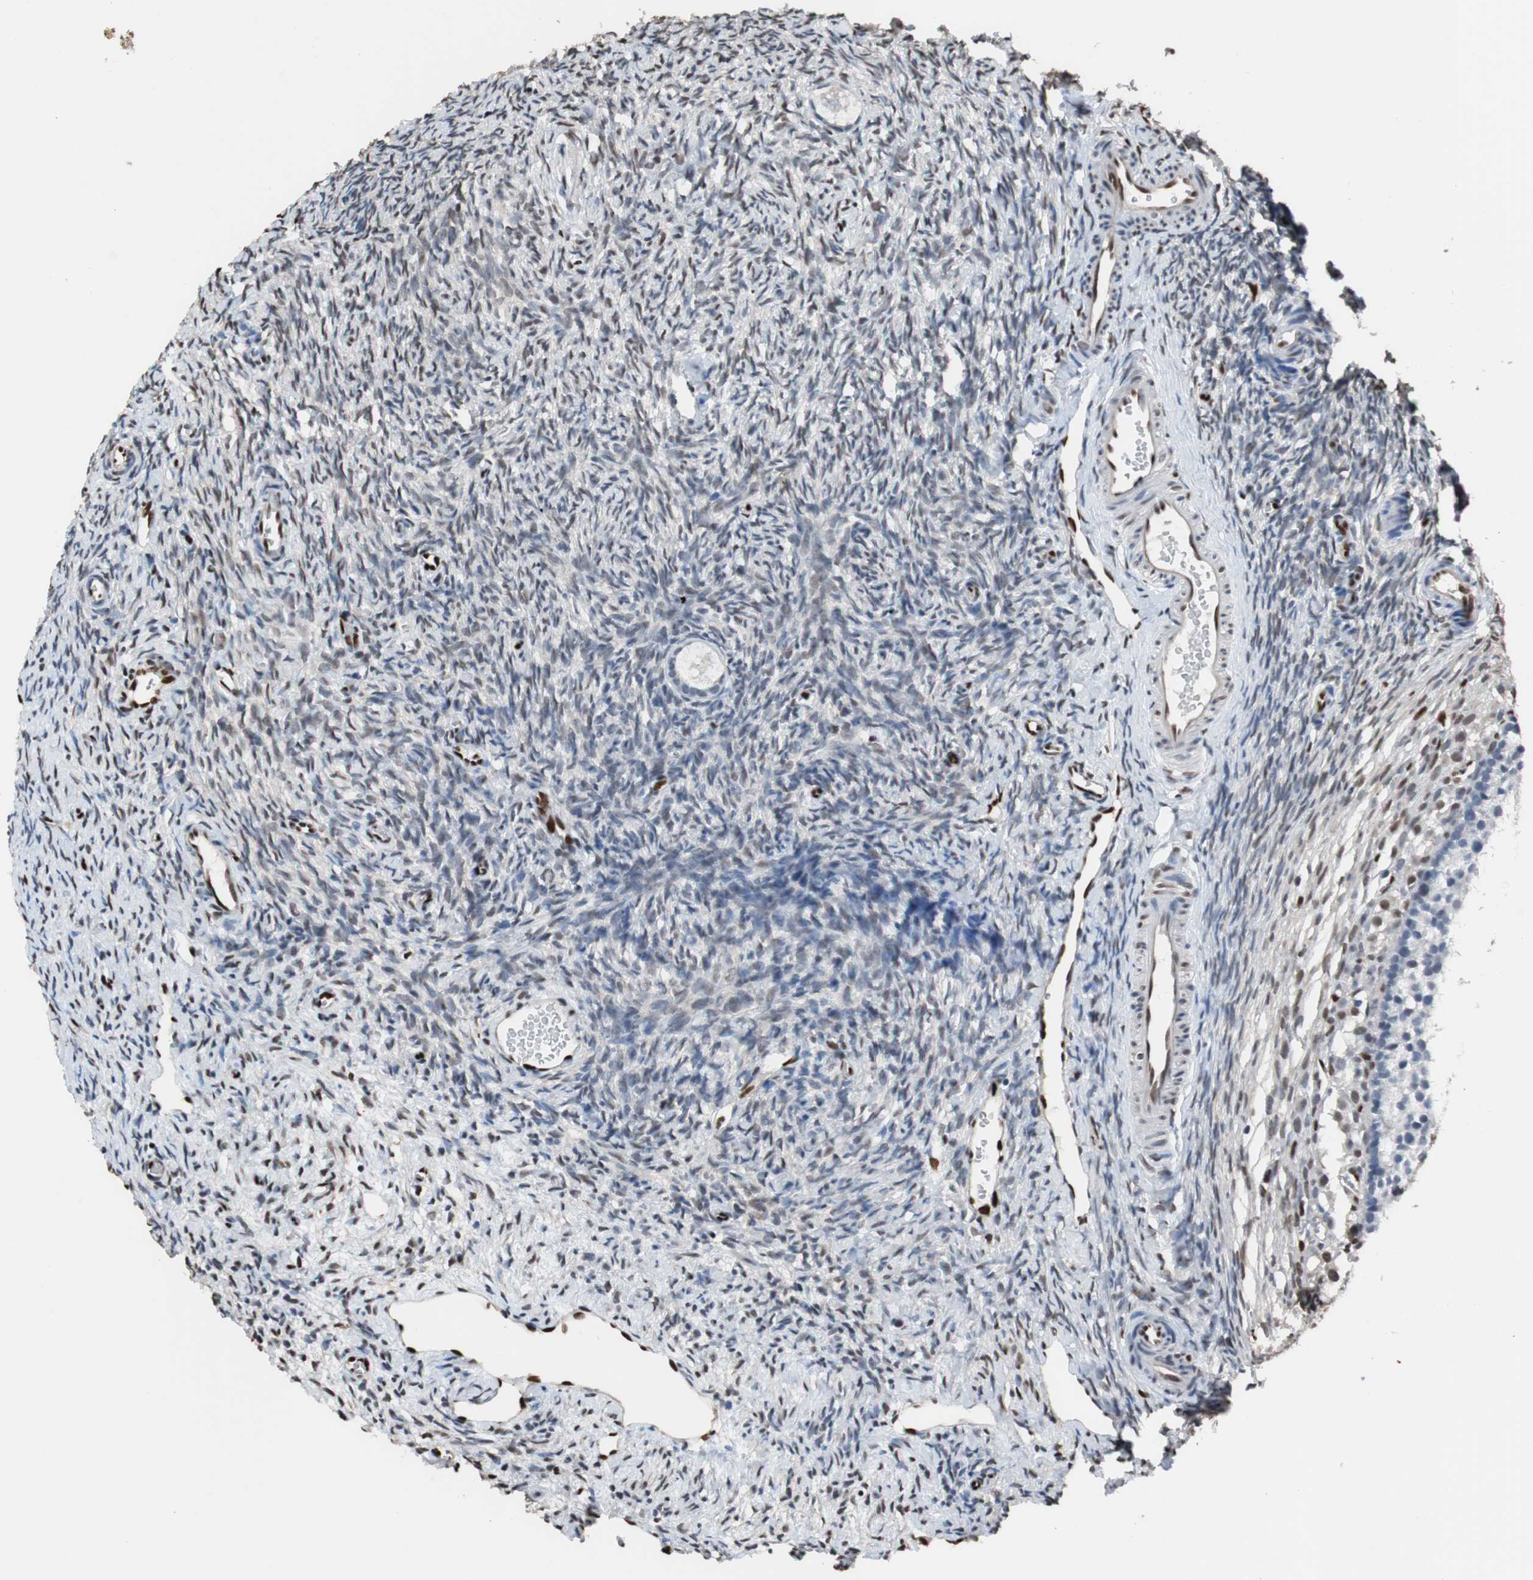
{"staining": {"intensity": "negative", "quantity": "none", "location": "none"}, "tissue": "ovary", "cell_type": "Follicle cells", "image_type": "normal", "snomed": [{"axis": "morphology", "description": "Normal tissue, NOS"}, {"axis": "topography", "description": "Ovary"}], "caption": "Benign ovary was stained to show a protein in brown. There is no significant expression in follicle cells.", "gene": "PML", "patient": {"sex": "female", "age": 35}}